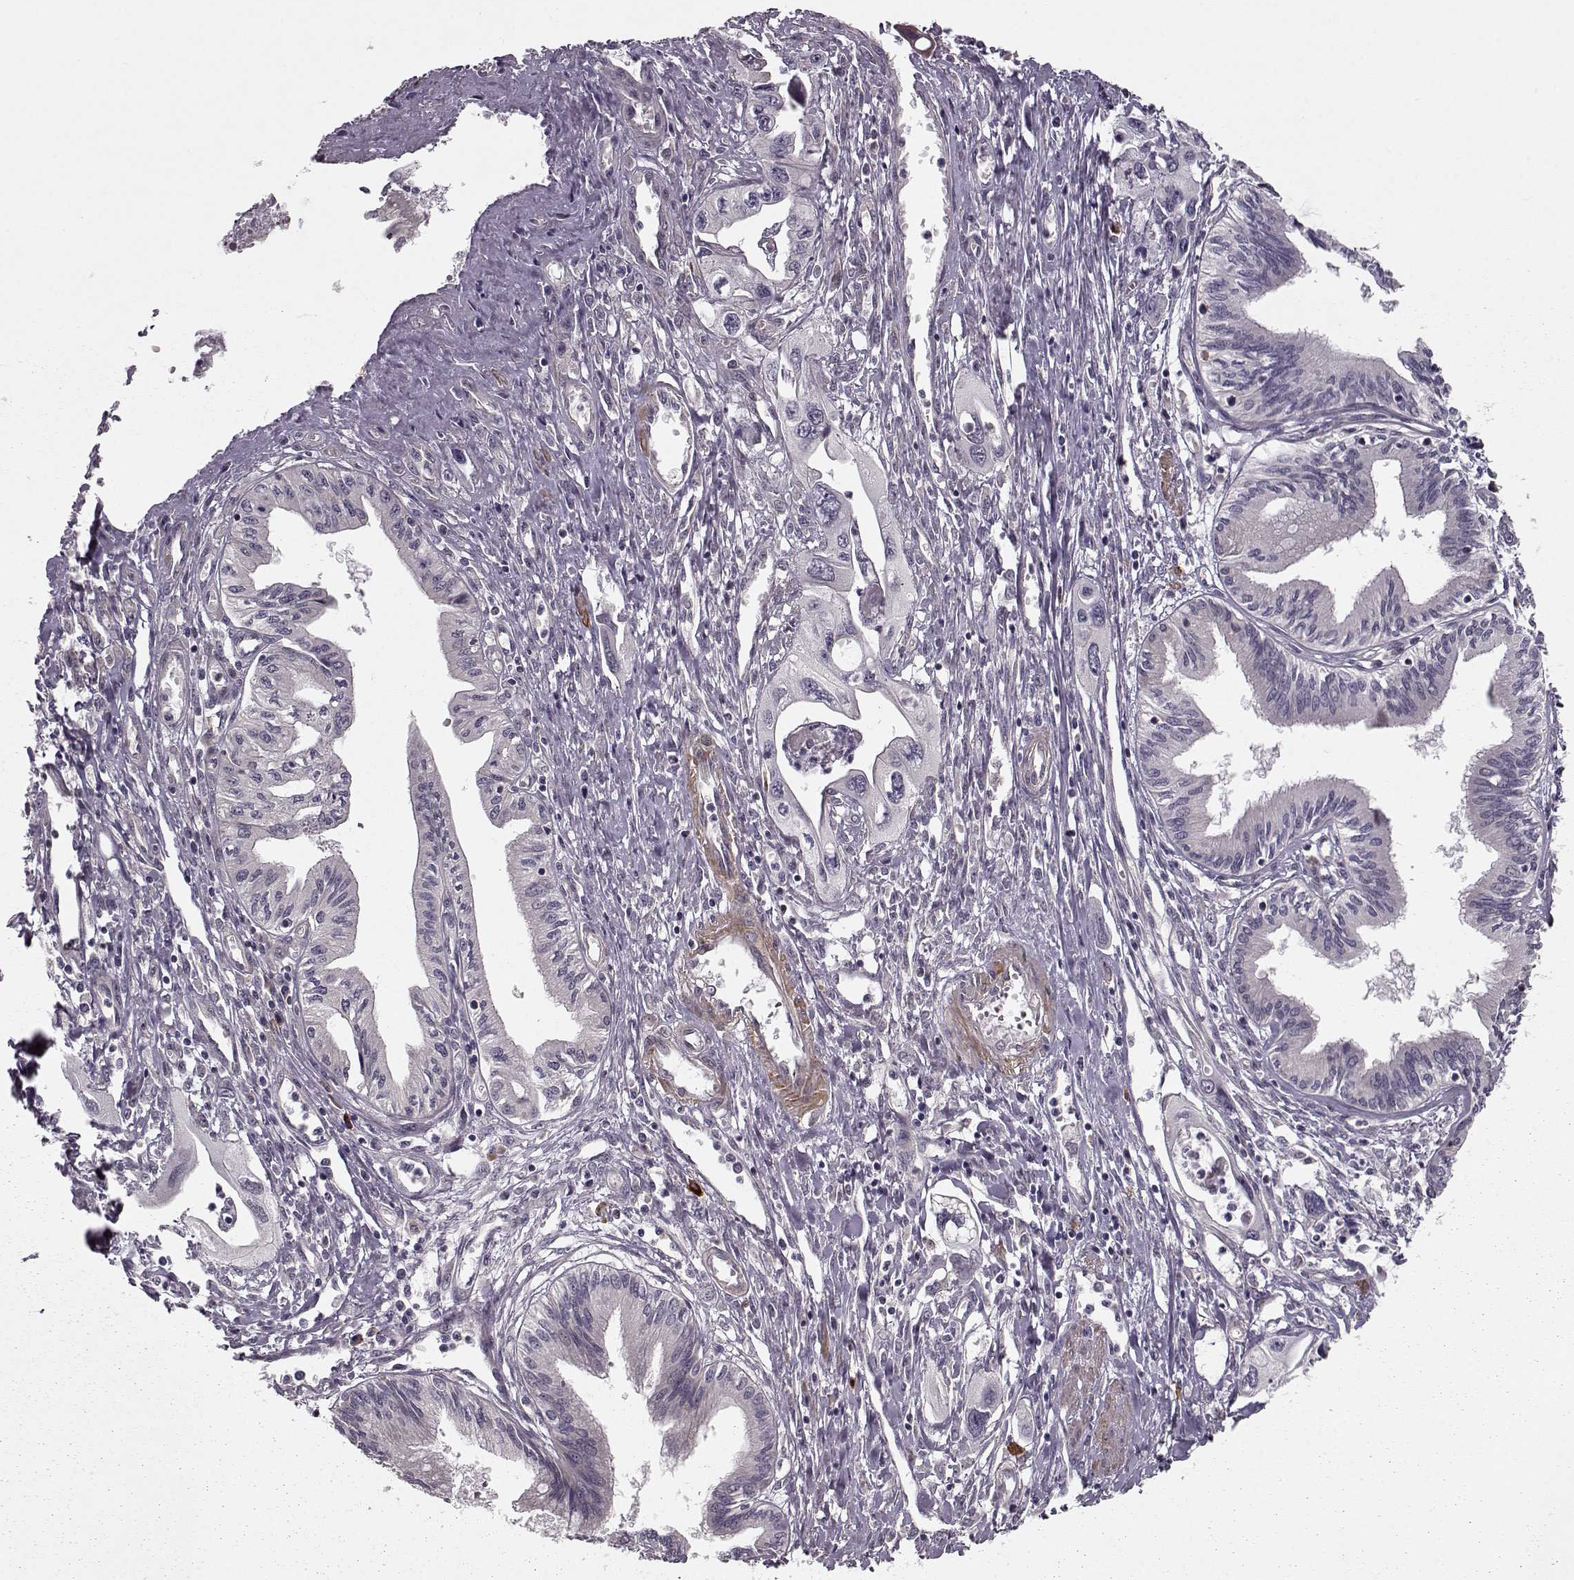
{"staining": {"intensity": "negative", "quantity": "none", "location": "none"}, "tissue": "pancreatic cancer", "cell_type": "Tumor cells", "image_type": "cancer", "snomed": [{"axis": "morphology", "description": "Adenocarcinoma, NOS"}, {"axis": "topography", "description": "Pancreas"}], "caption": "The image demonstrates no staining of tumor cells in pancreatic adenocarcinoma.", "gene": "SLAIN2", "patient": {"sex": "male", "age": 60}}